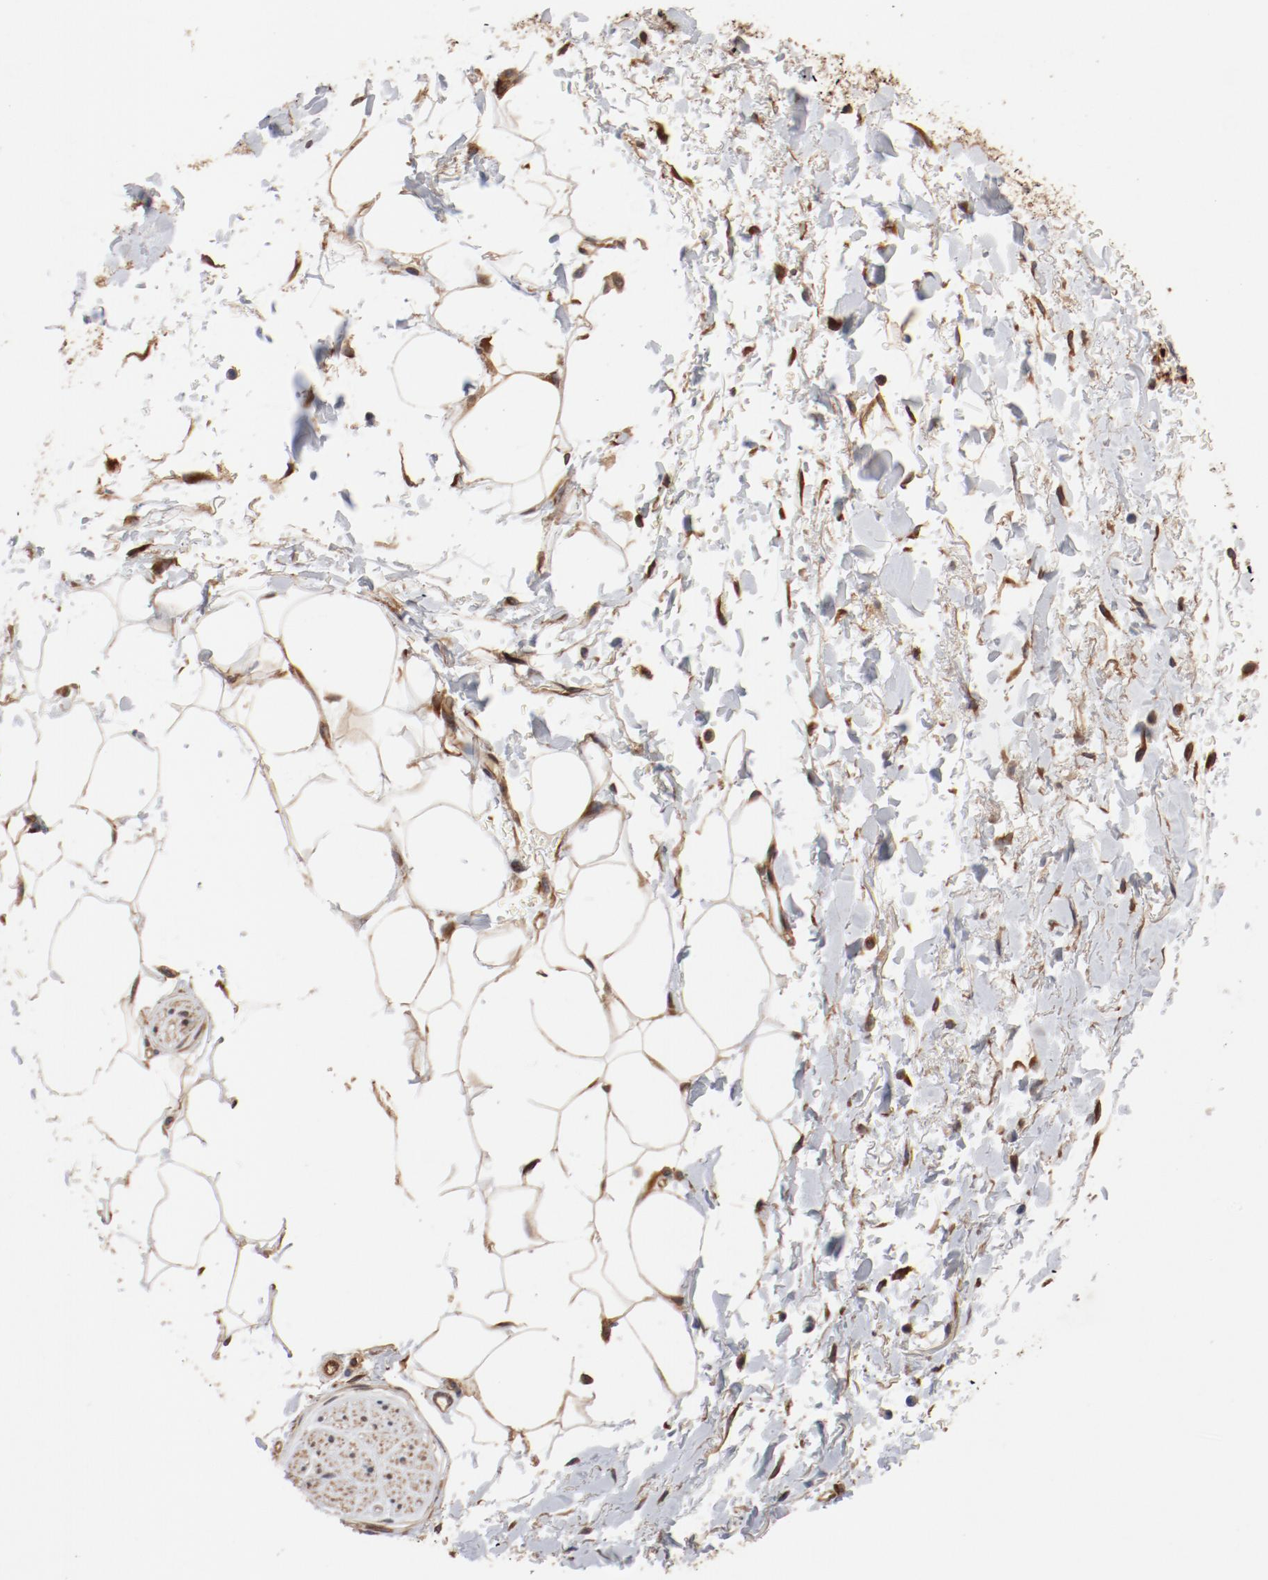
{"staining": {"intensity": "moderate", "quantity": ">75%", "location": "cytoplasmic/membranous"}, "tissue": "adipose tissue", "cell_type": "Adipocytes", "image_type": "normal", "snomed": [{"axis": "morphology", "description": "Normal tissue, NOS"}, {"axis": "topography", "description": "Soft tissue"}, {"axis": "topography", "description": "Peripheral nerve tissue"}], "caption": "Immunohistochemical staining of unremarkable adipose tissue shows medium levels of moderate cytoplasmic/membranous positivity in approximately >75% of adipocytes. The staining is performed using DAB brown chromogen to label protein expression. The nuclei are counter-stained blue using hematoxylin.", "gene": "PITPNM2", "patient": {"sex": "female", "age": 71}}